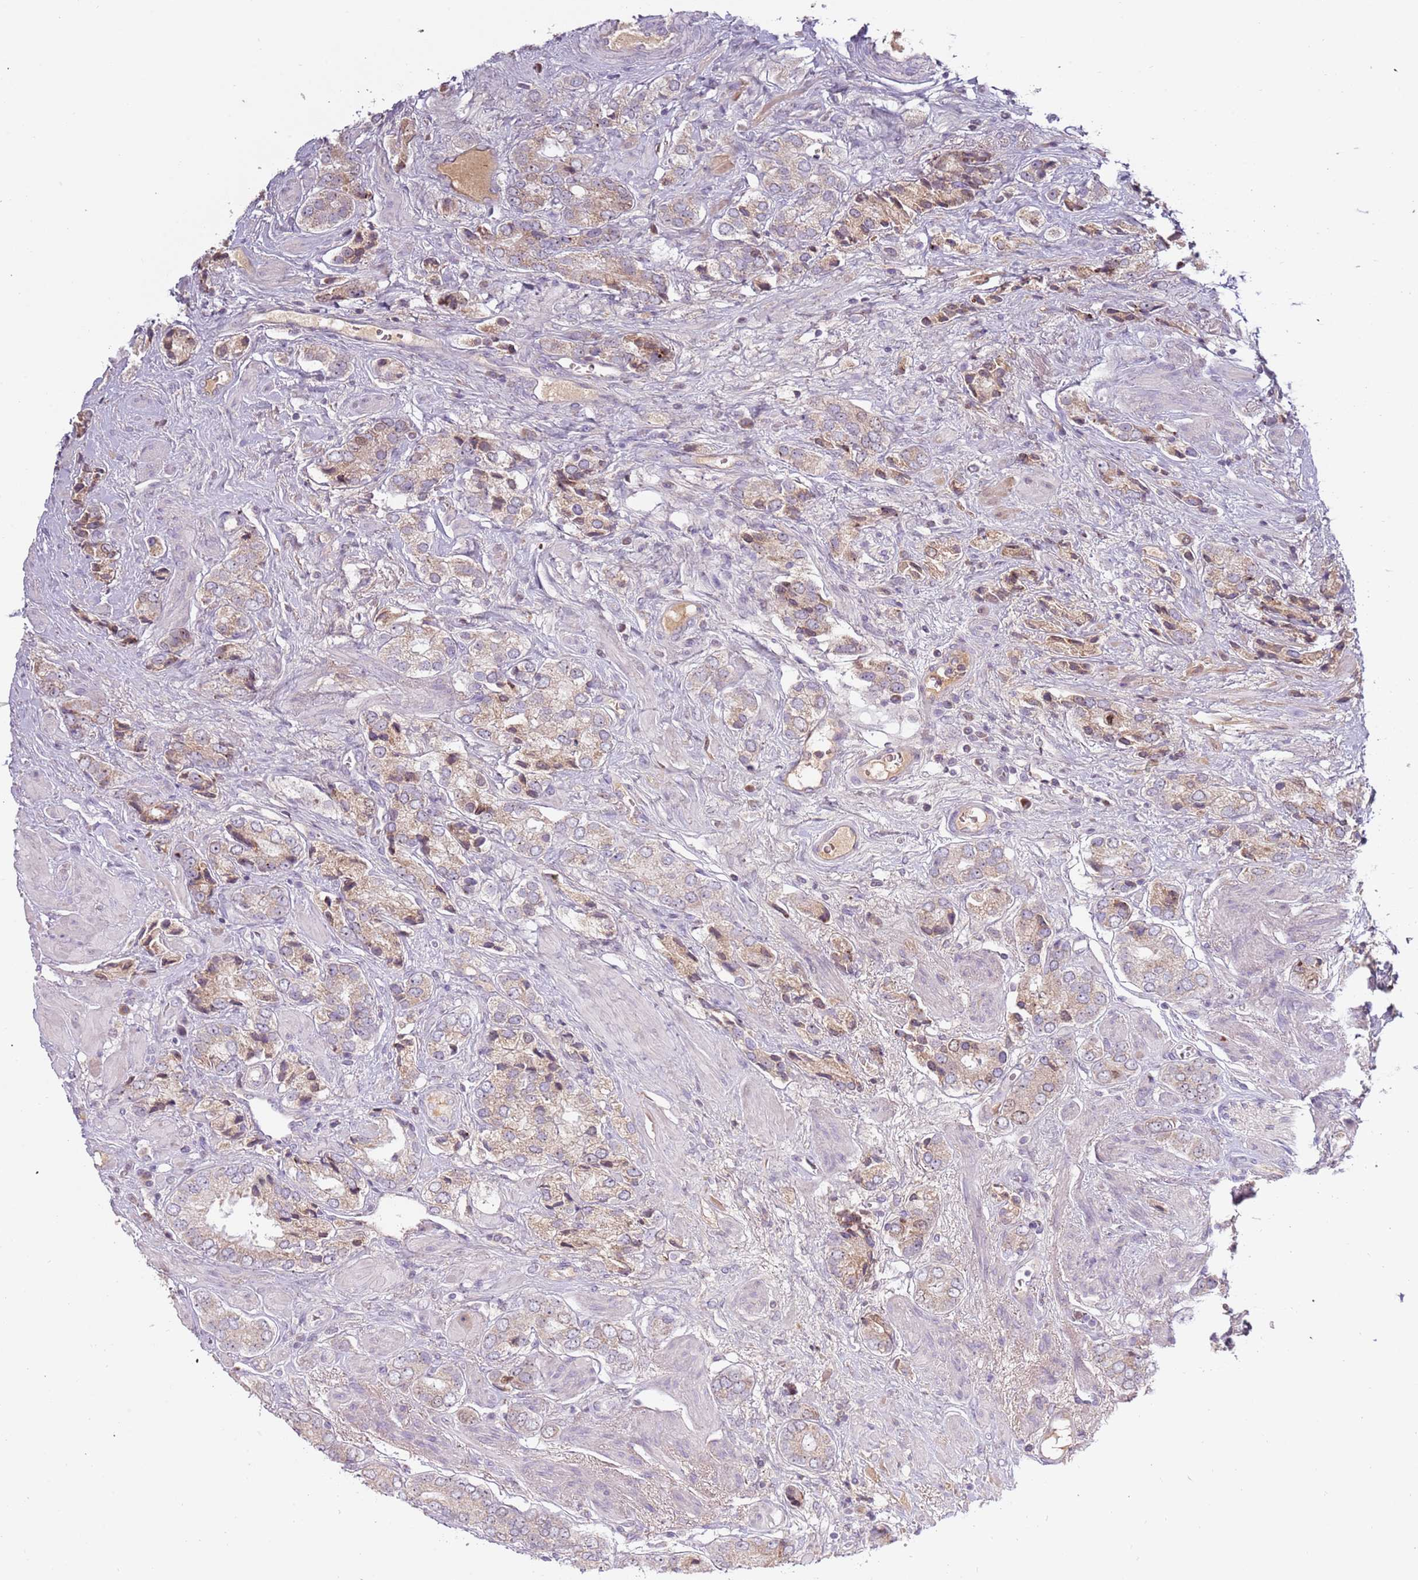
{"staining": {"intensity": "weak", "quantity": "25%-75%", "location": "cytoplasmic/membranous"}, "tissue": "prostate cancer", "cell_type": "Tumor cells", "image_type": "cancer", "snomed": [{"axis": "morphology", "description": "Adenocarcinoma, High grade"}, {"axis": "topography", "description": "Prostate and seminal vesicle, NOS"}], "caption": "This photomicrograph displays immunohistochemistry (IHC) staining of prostate cancer, with low weak cytoplasmic/membranous expression in about 25%-75% of tumor cells.", "gene": "SYS1", "patient": {"sex": "male", "age": 64}}